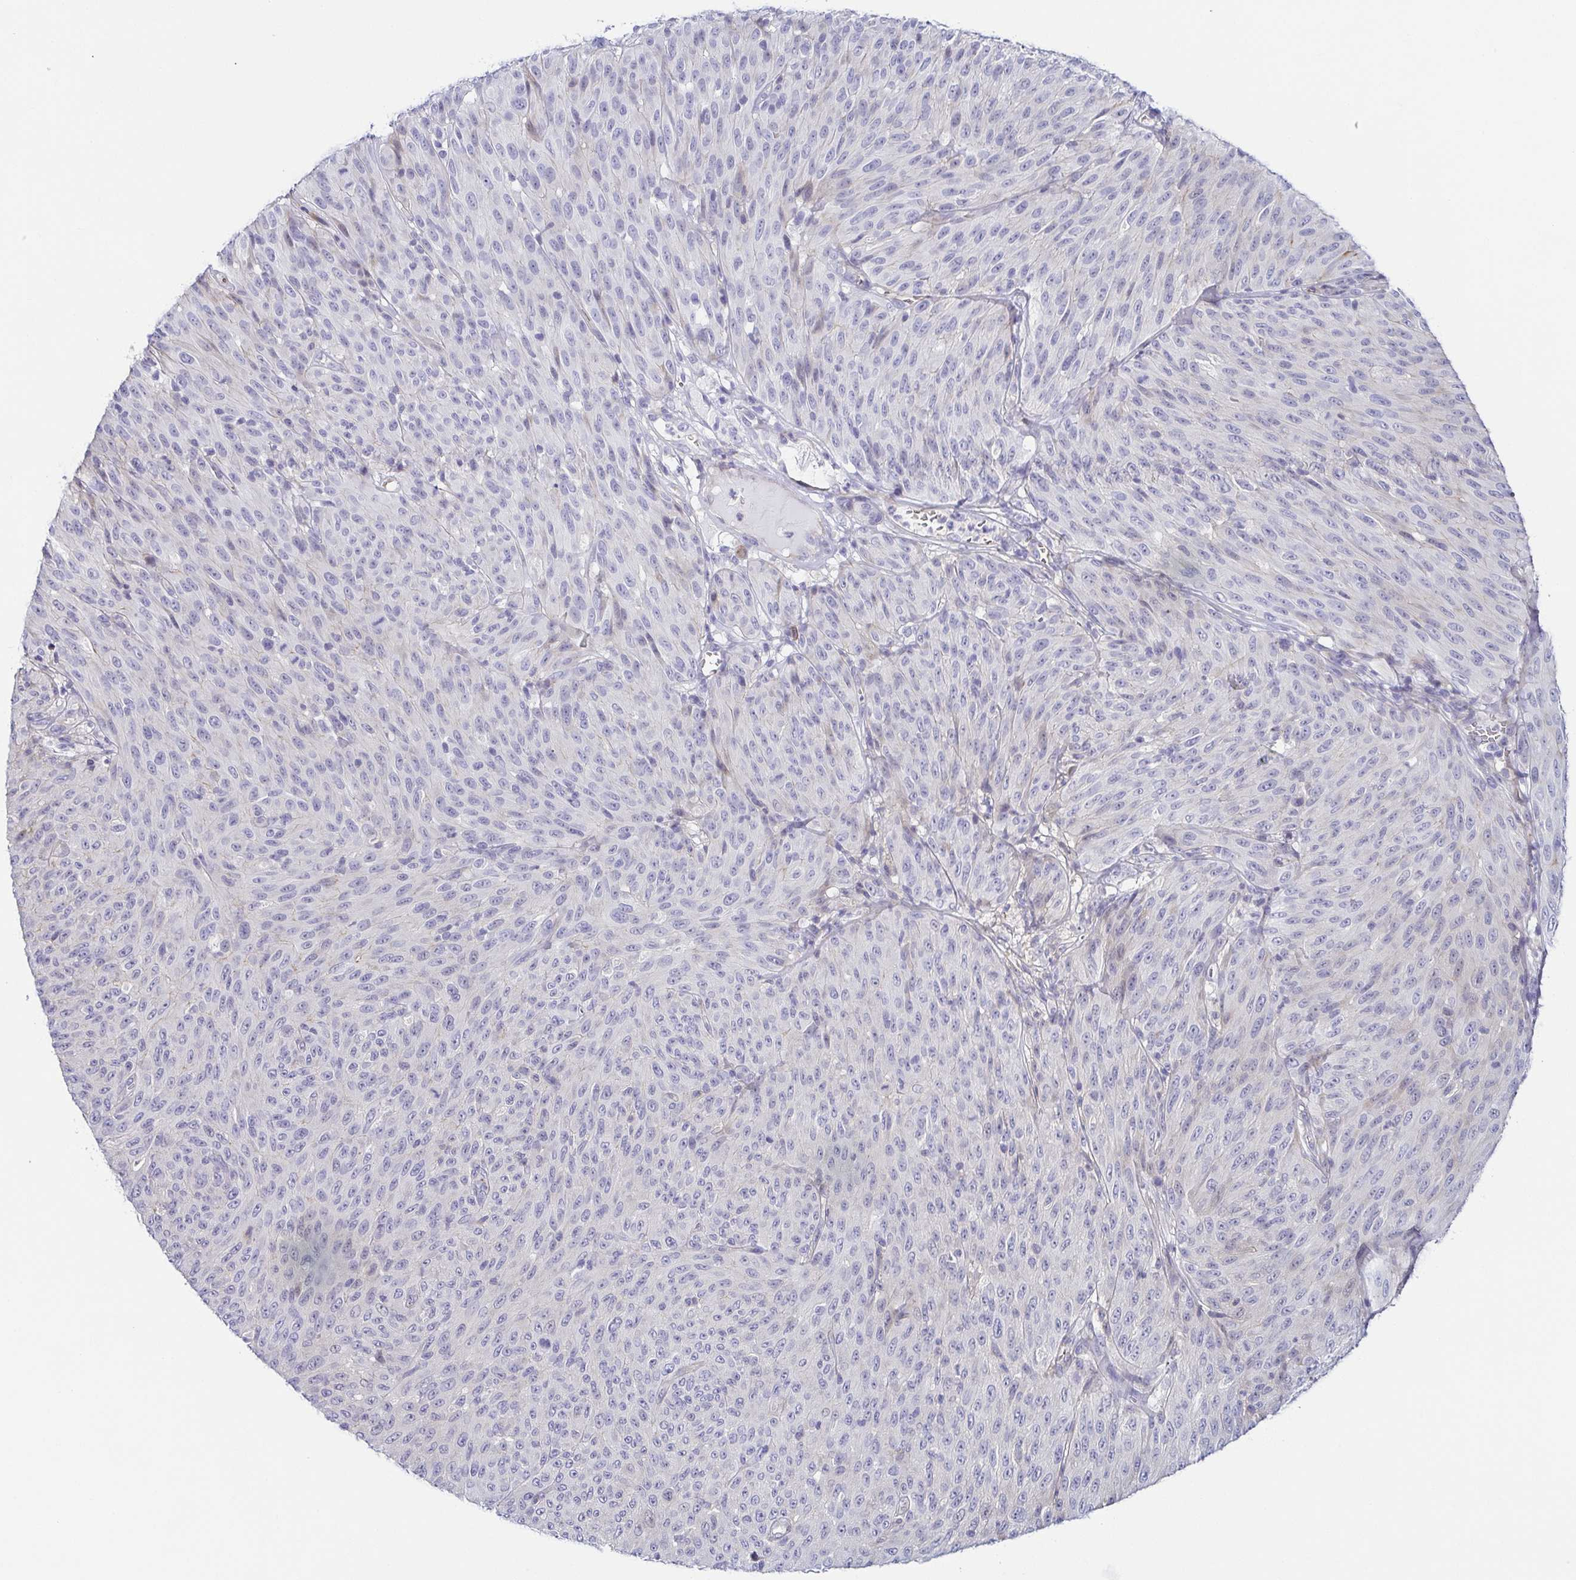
{"staining": {"intensity": "negative", "quantity": "none", "location": "none"}, "tissue": "melanoma", "cell_type": "Tumor cells", "image_type": "cancer", "snomed": [{"axis": "morphology", "description": "Malignant melanoma, NOS"}, {"axis": "topography", "description": "Skin"}], "caption": "Tumor cells are negative for brown protein staining in melanoma.", "gene": "FAM162B", "patient": {"sex": "male", "age": 85}}